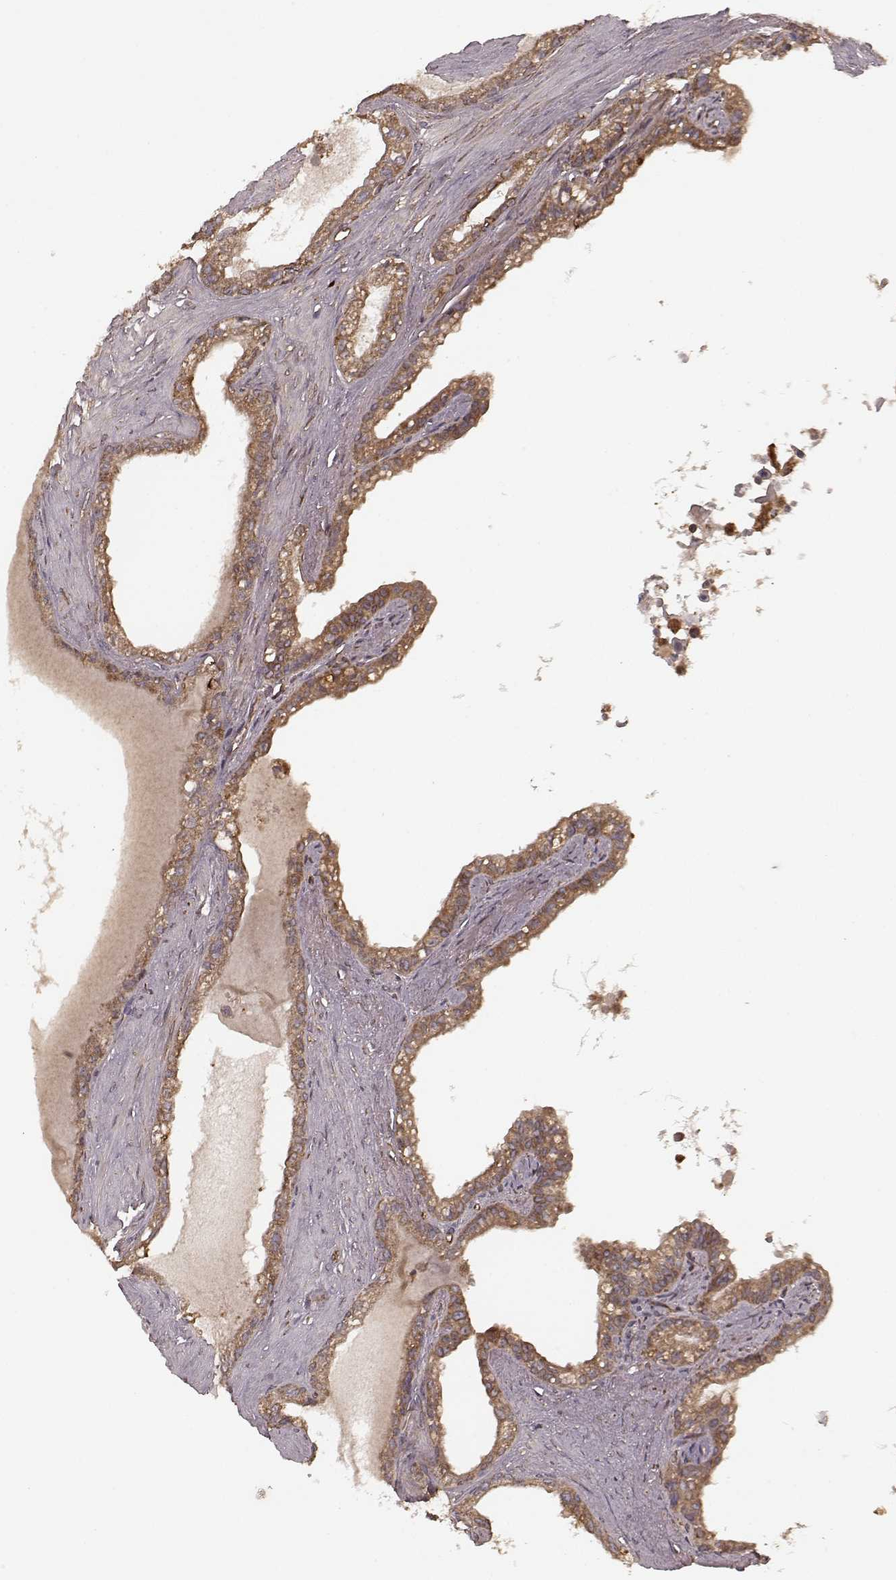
{"staining": {"intensity": "moderate", "quantity": ">75%", "location": "cytoplasmic/membranous"}, "tissue": "seminal vesicle", "cell_type": "Glandular cells", "image_type": "normal", "snomed": [{"axis": "morphology", "description": "Normal tissue, NOS"}, {"axis": "morphology", "description": "Urothelial carcinoma, NOS"}, {"axis": "topography", "description": "Urinary bladder"}, {"axis": "topography", "description": "Seminal veicle"}], "caption": "This micrograph reveals immunohistochemistry staining of unremarkable seminal vesicle, with medium moderate cytoplasmic/membranous expression in about >75% of glandular cells.", "gene": "AGPAT1", "patient": {"sex": "male", "age": 76}}